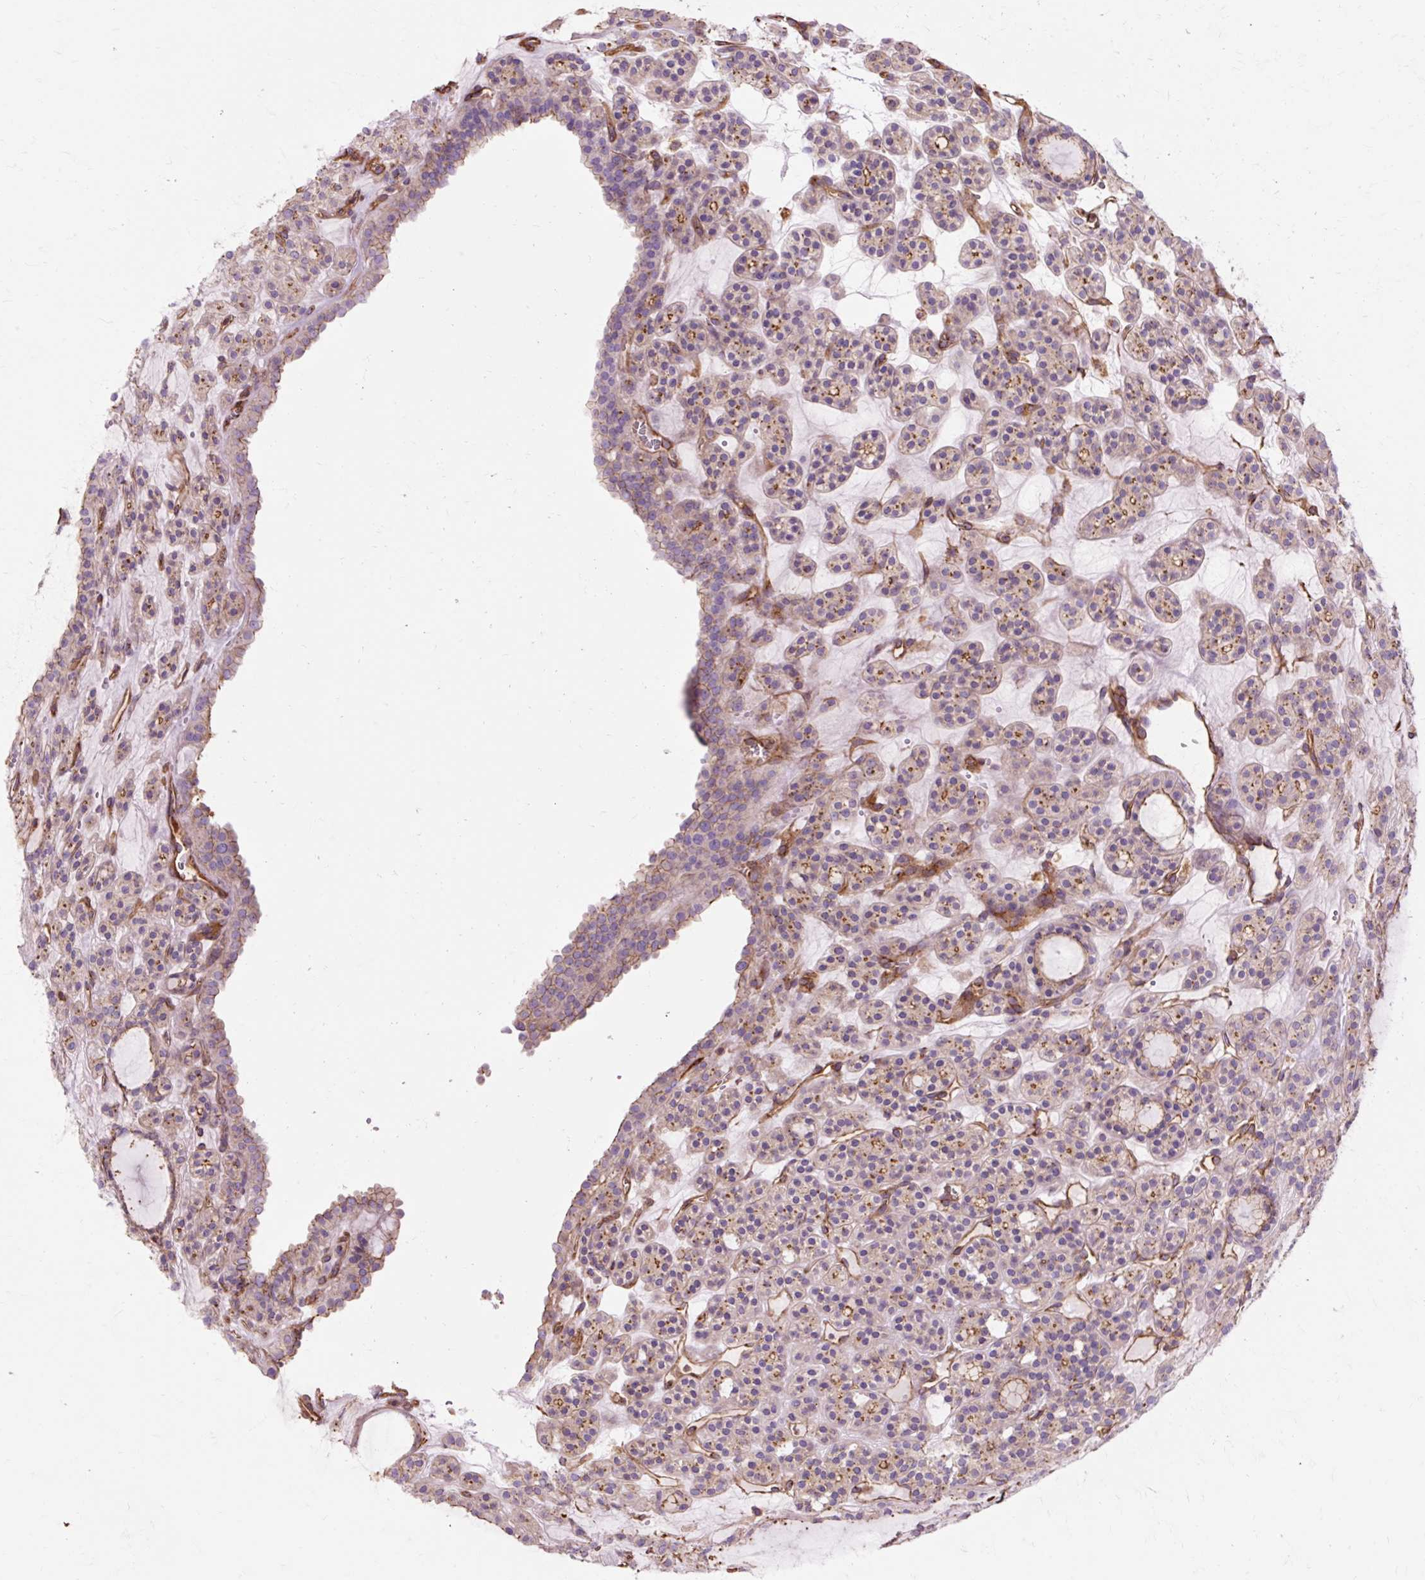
{"staining": {"intensity": "weak", "quantity": "25%-75%", "location": "cytoplasmic/membranous"}, "tissue": "thyroid cancer", "cell_type": "Tumor cells", "image_type": "cancer", "snomed": [{"axis": "morphology", "description": "Follicular adenoma carcinoma, NOS"}, {"axis": "topography", "description": "Thyroid gland"}], "caption": "Protein expression analysis of human thyroid cancer reveals weak cytoplasmic/membranous expression in approximately 25%-75% of tumor cells.", "gene": "TBC1D2B", "patient": {"sex": "female", "age": 63}}